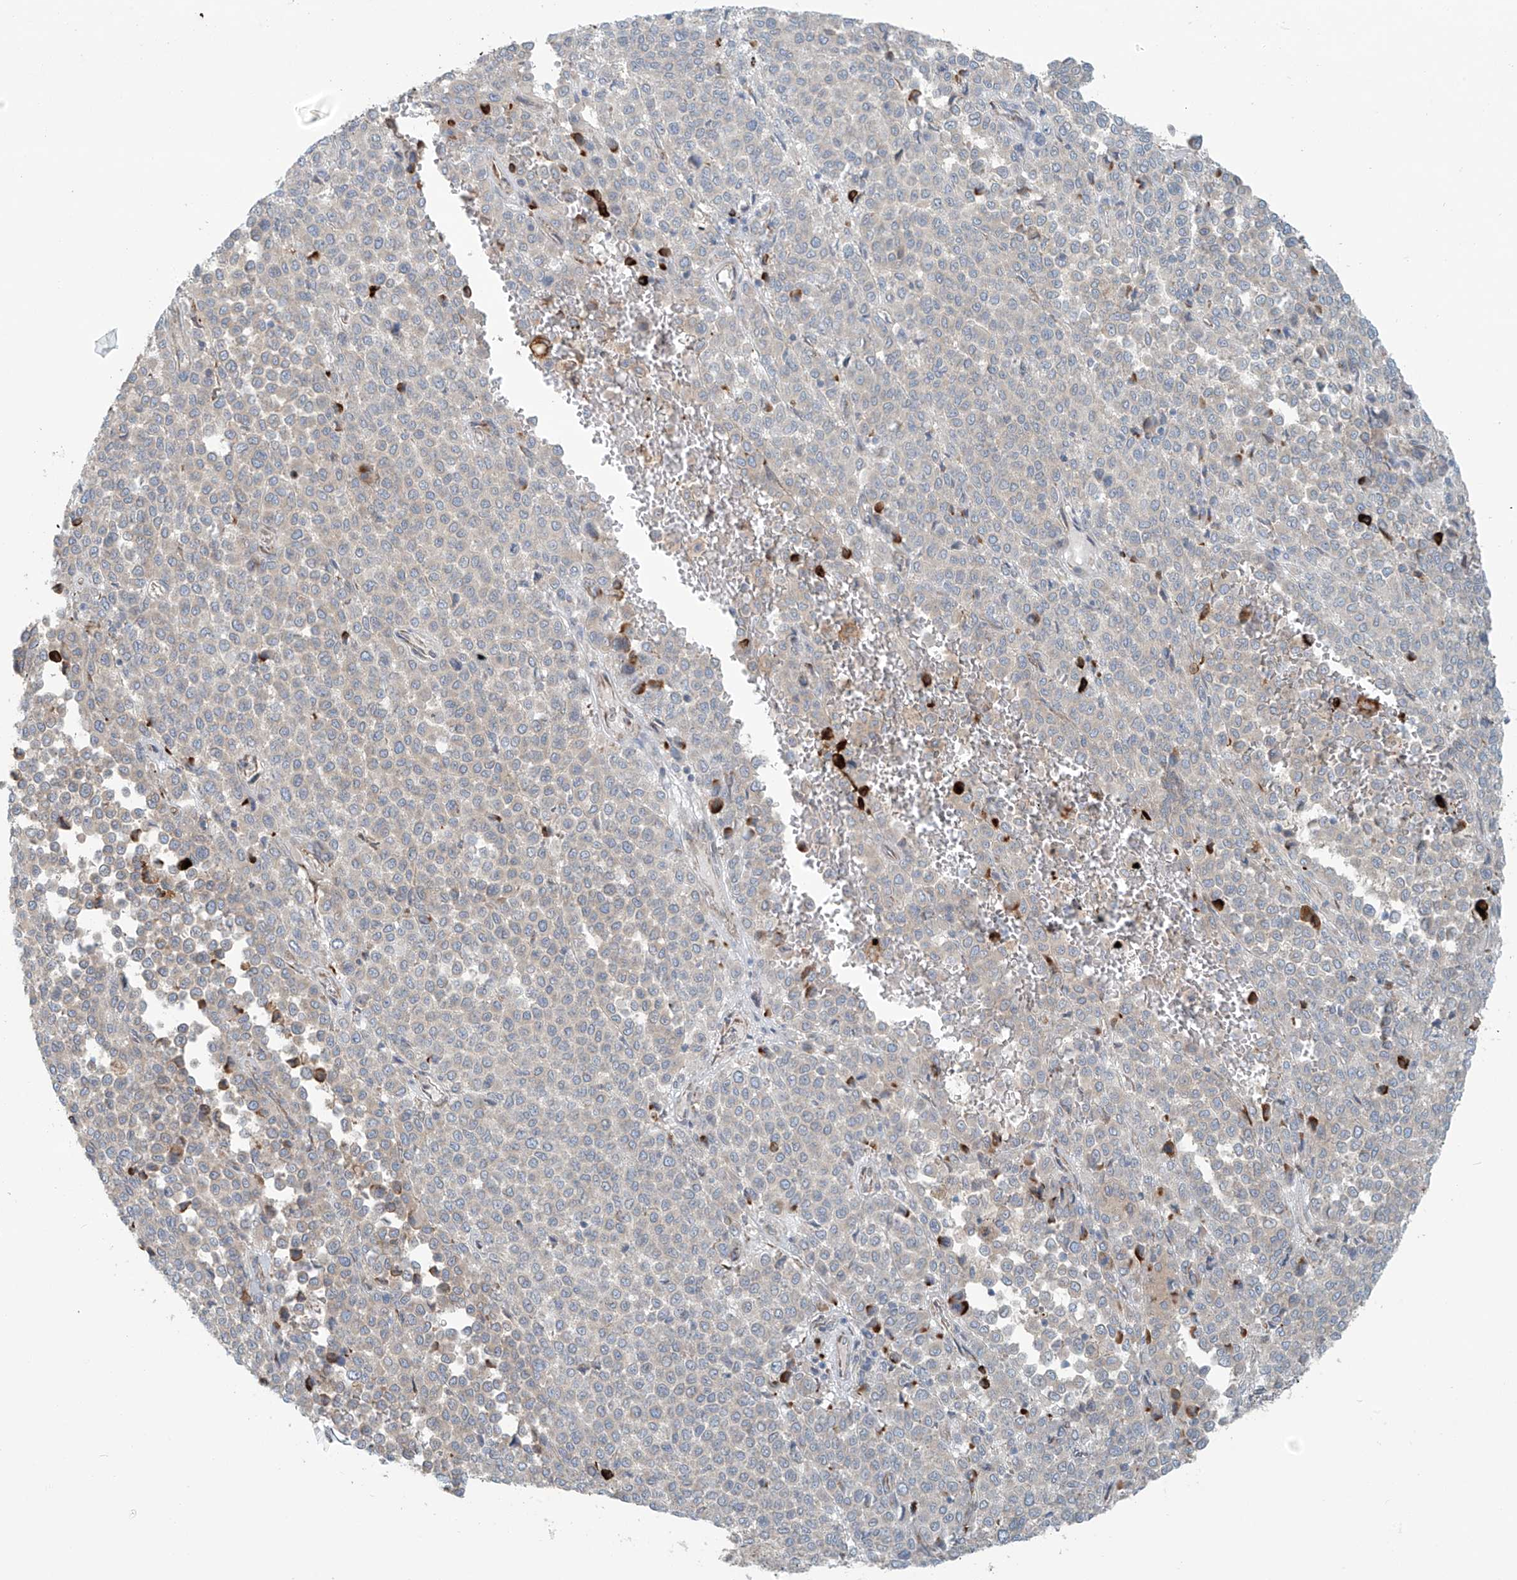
{"staining": {"intensity": "negative", "quantity": "none", "location": "none"}, "tissue": "melanoma", "cell_type": "Tumor cells", "image_type": "cancer", "snomed": [{"axis": "morphology", "description": "Malignant melanoma, Metastatic site"}, {"axis": "topography", "description": "Pancreas"}], "caption": "Tumor cells are negative for brown protein staining in malignant melanoma (metastatic site). (DAB (3,3'-diaminobenzidine) immunohistochemistry (IHC) with hematoxylin counter stain).", "gene": "LZTS3", "patient": {"sex": "female", "age": 30}}